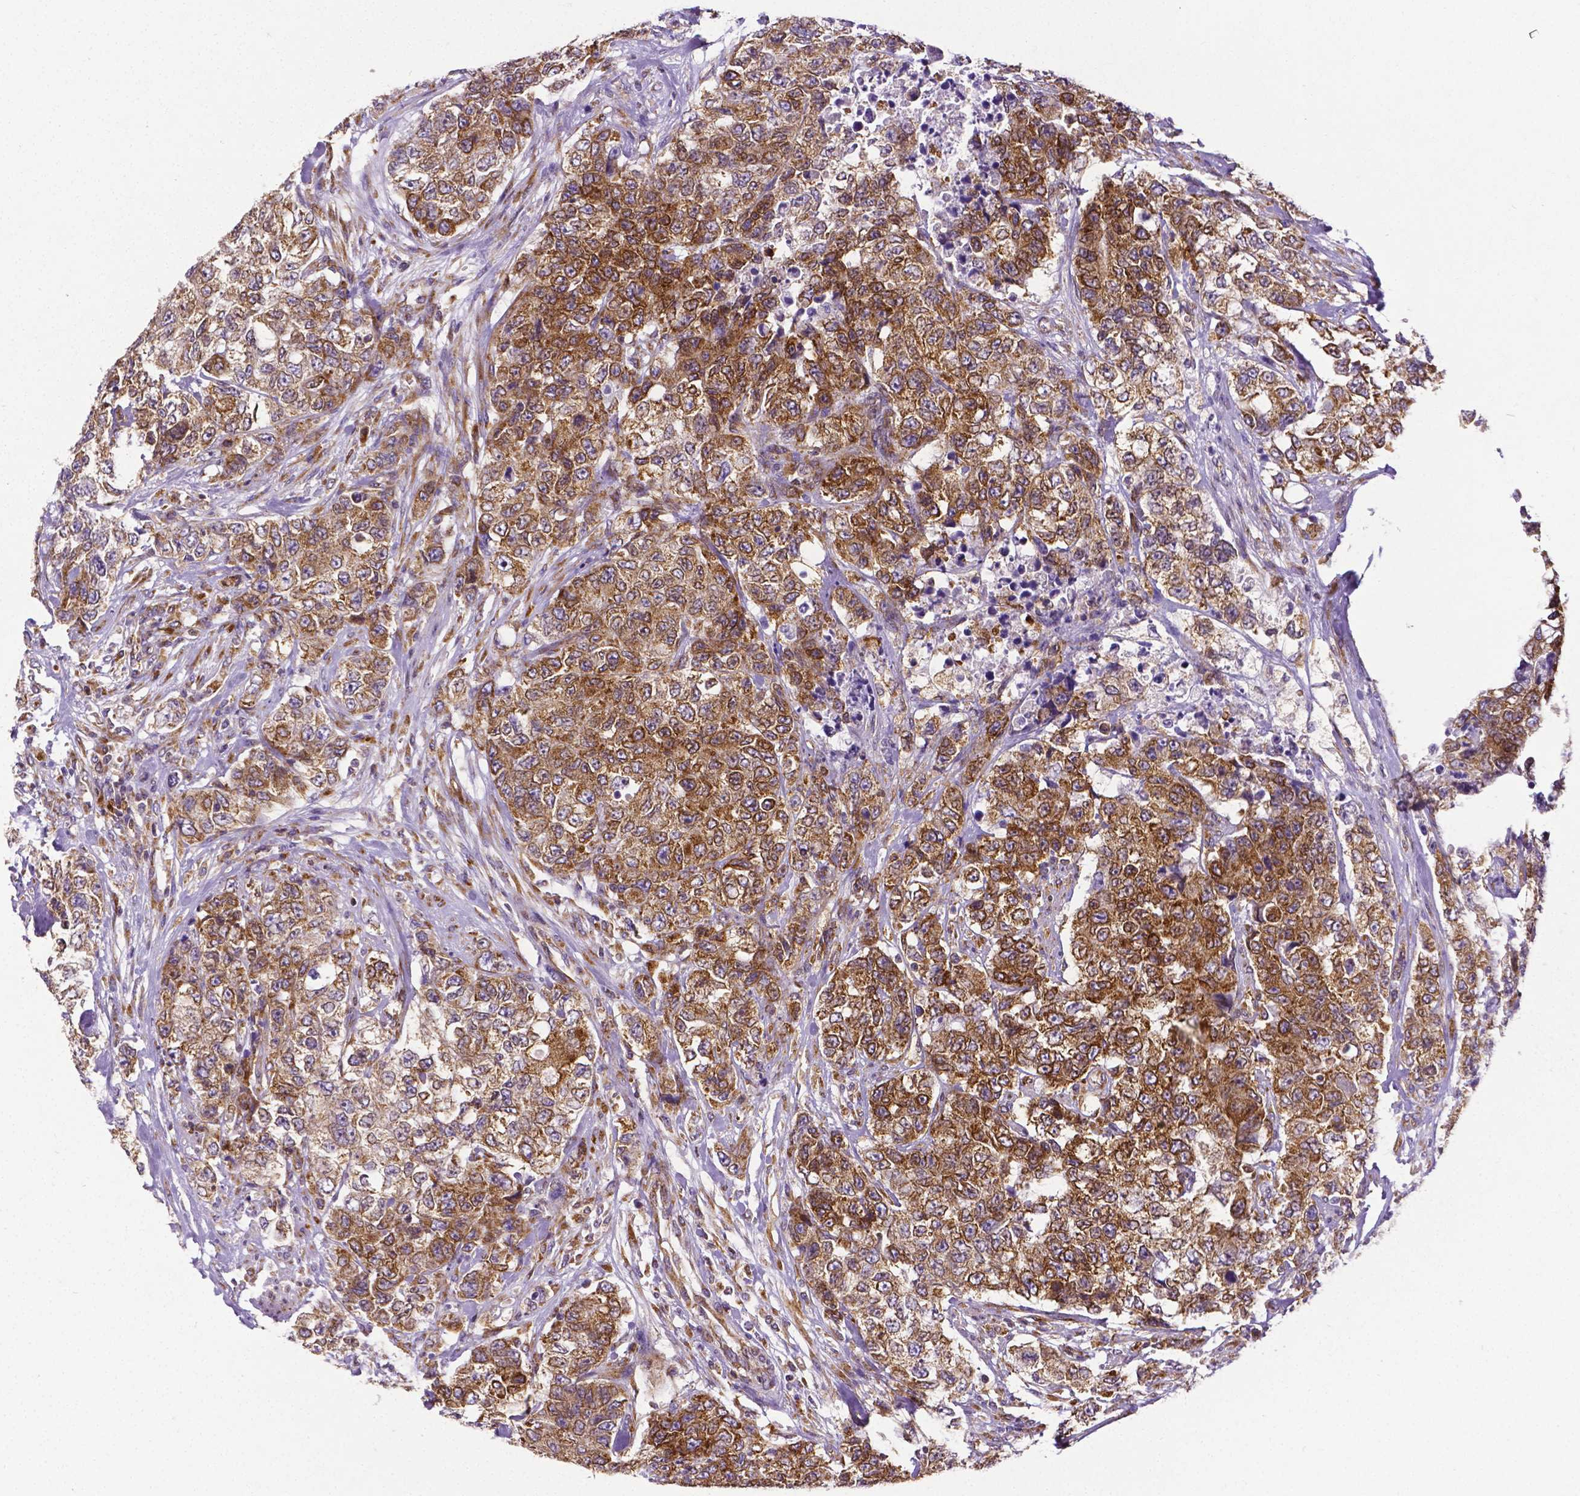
{"staining": {"intensity": "moderate", "quantity": ">75%", "location": "cytoplasmic/membranous,nuclear"}, "tissue": "urothelial cancer", "cell_type": "Tumor cells", "image_type": "cancer", "snomed": [{"axis": "morphology", "description": "Urothelial carcinoma, High grade"}, {"axis": "topography", "description": "Urinary bladder"}], "caption": "Immunohistochemical staining of urothelial cancer displays medium levels of moderate cytoplasmic/membranous and nuclear staining in about >75% of tumor cells. (brown staining indicates protein expression, while blue staining denotes nuclei).", "gene": "MTDH", "patient": {"sex": "female", "age": 78}}